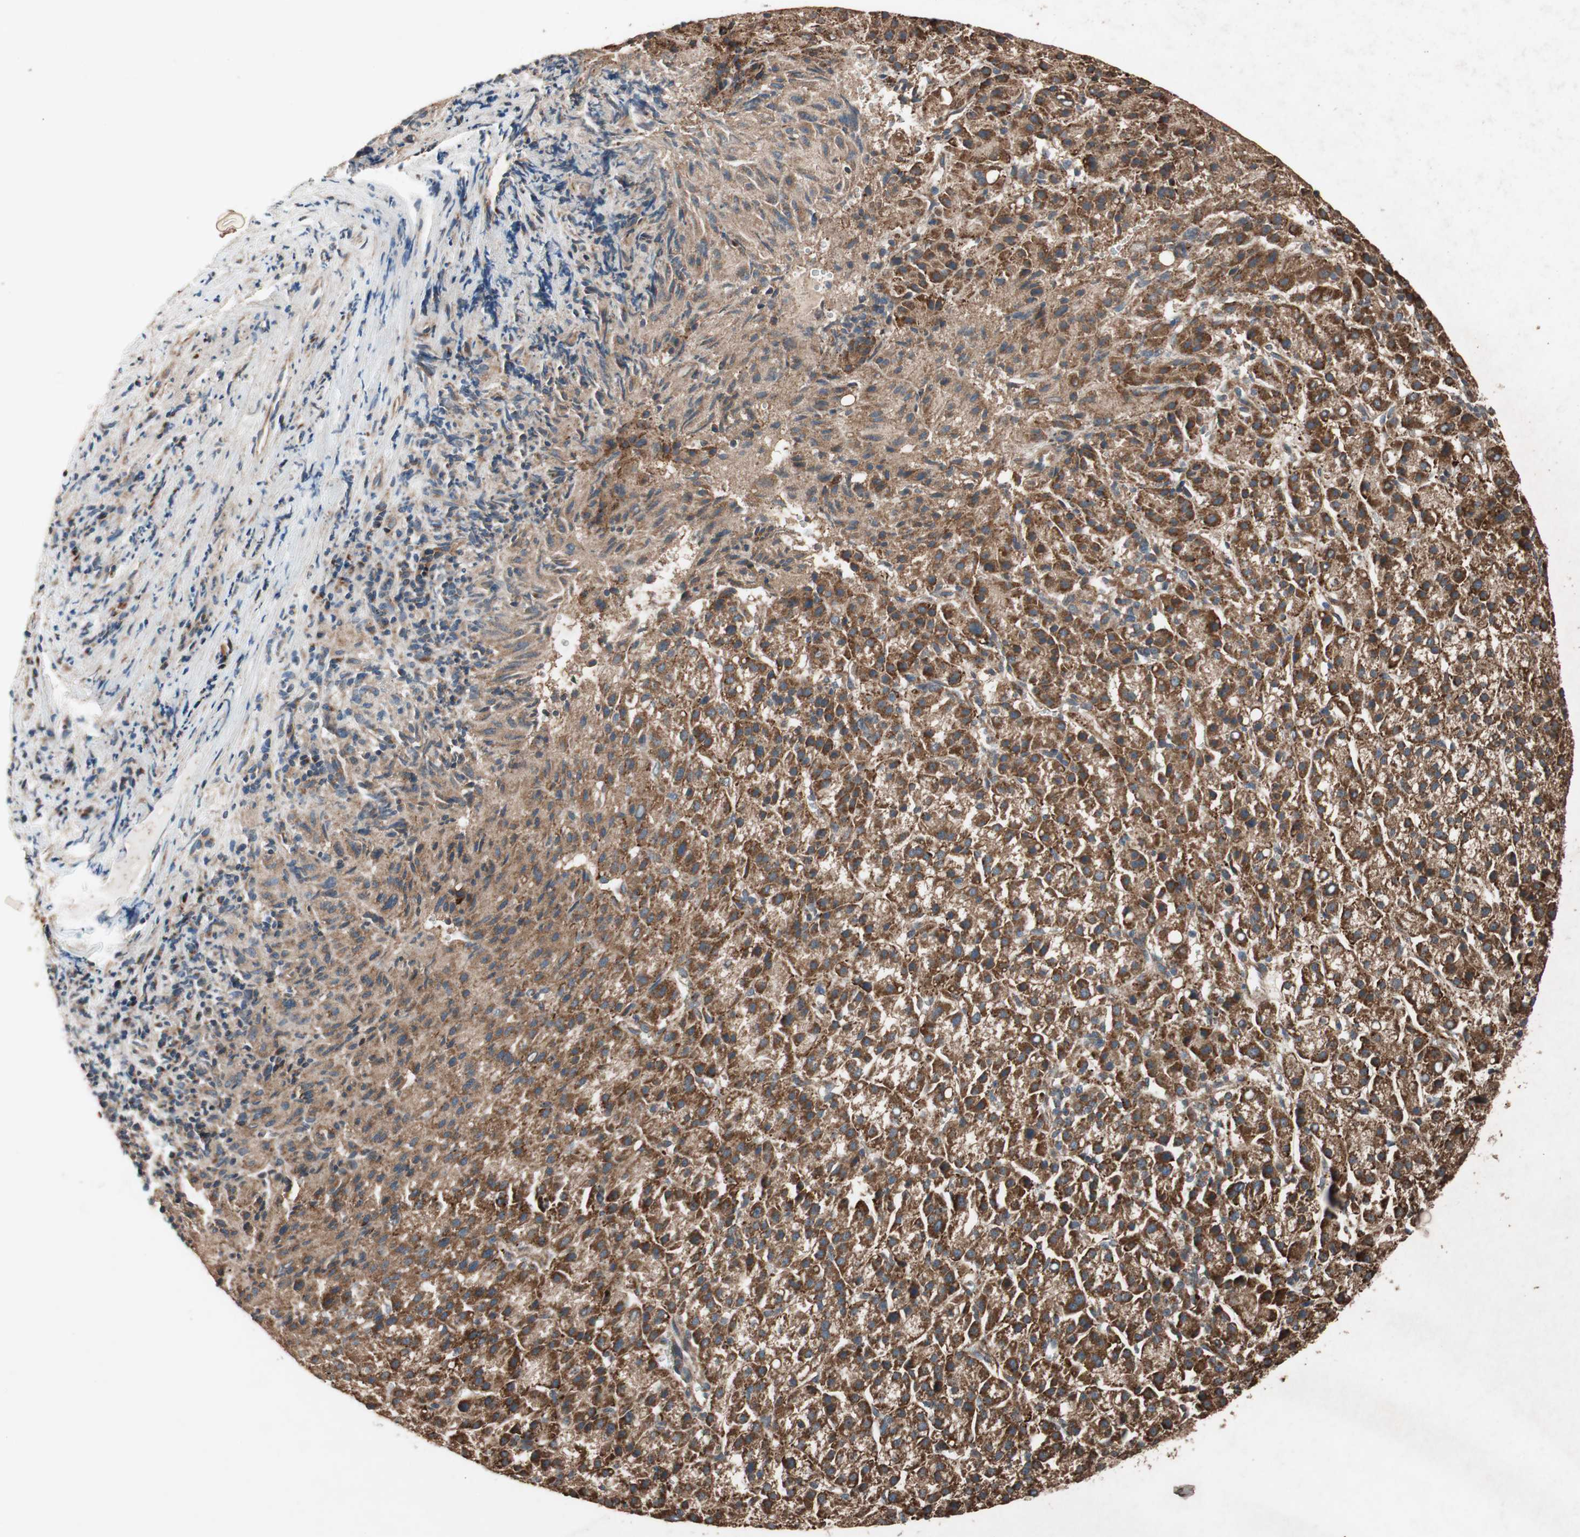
{"staining": {"intensity": "strong", "quantity": ">75%", "location": "cytoplasmic/membranous"}, "tissue": "liver cancer", "cell_type": "Tumor cells", "image_type": "cancer", "snomed": [{"axis": "morphology", "description": "Carcinoma, Hepatocellular, NOS"}, {"axis": "topography", "description": "Liver"}], "caption": "There is high levels of strong cytoplasmic/membranous staining in tumor cells of liver cancer, as demonstrated by immunohistochemical staining (brown color).", "gene": "RAB1A", "patient": {"sex": "female", "age": 58}}